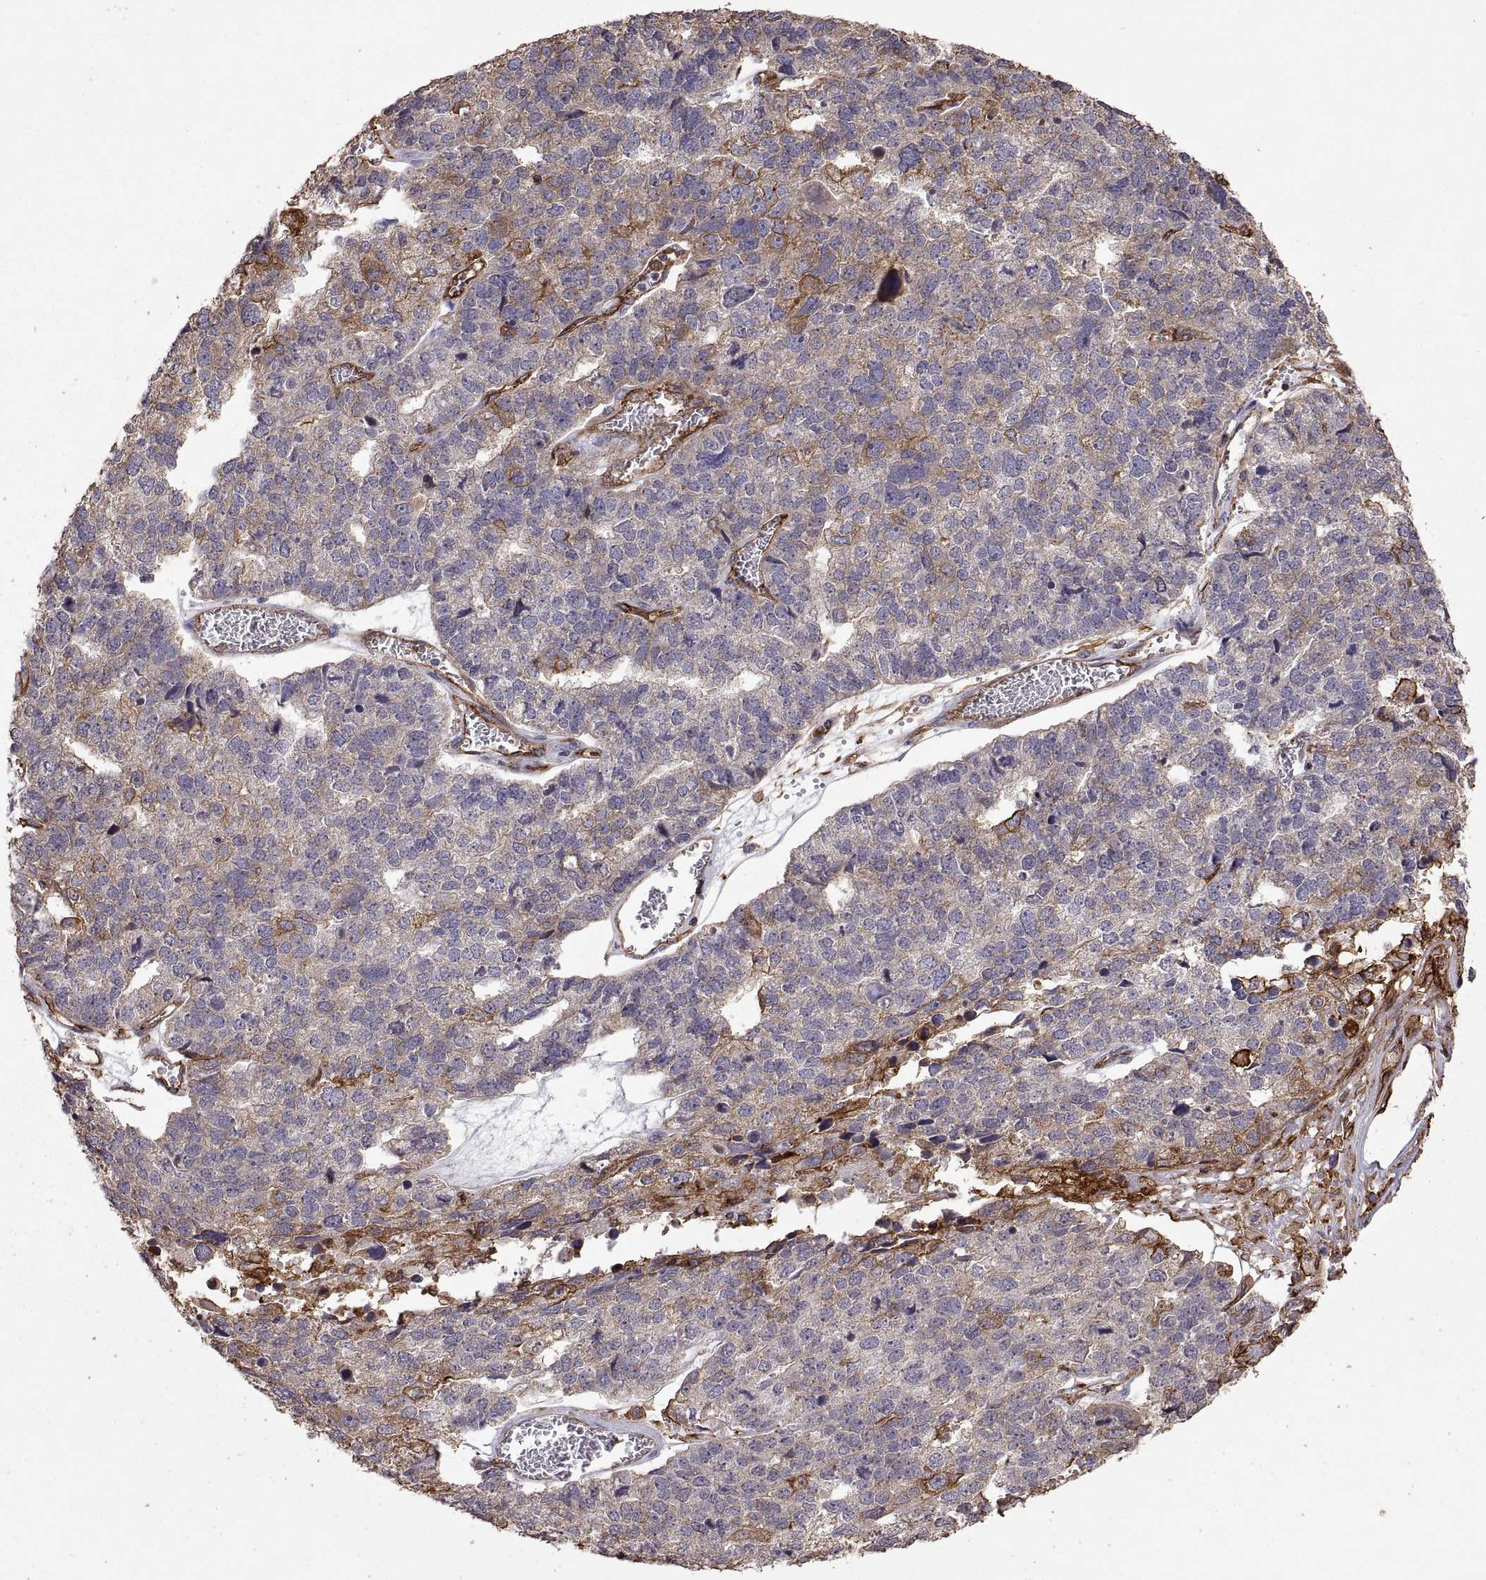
{"staining": {"intensity": "moderate", "quantity": "25%-75%", "location": "cytoplasmic/membranous"}, "tissue": "stomach cancer", "cell_type": "Tumor cells", "image_type": "cancer", "snomed": [{"axis": "morphology", "description": "Adenocarcinoma, NOS"}, {"axis": "topography", "description": "Stomach"}], "caption": "Brown immunohistochemical staining in stomach adenocarcinoma exhibits moderate cytoplasmic/membranous staining in about 25%-75% of tumor cells. Using DAB (brown) and hematoxylin (blue) stains, captured at high magnification using brightfield microscopy.", "gene": "S100A10", "patient": {"sex": "male", "age": 69}}